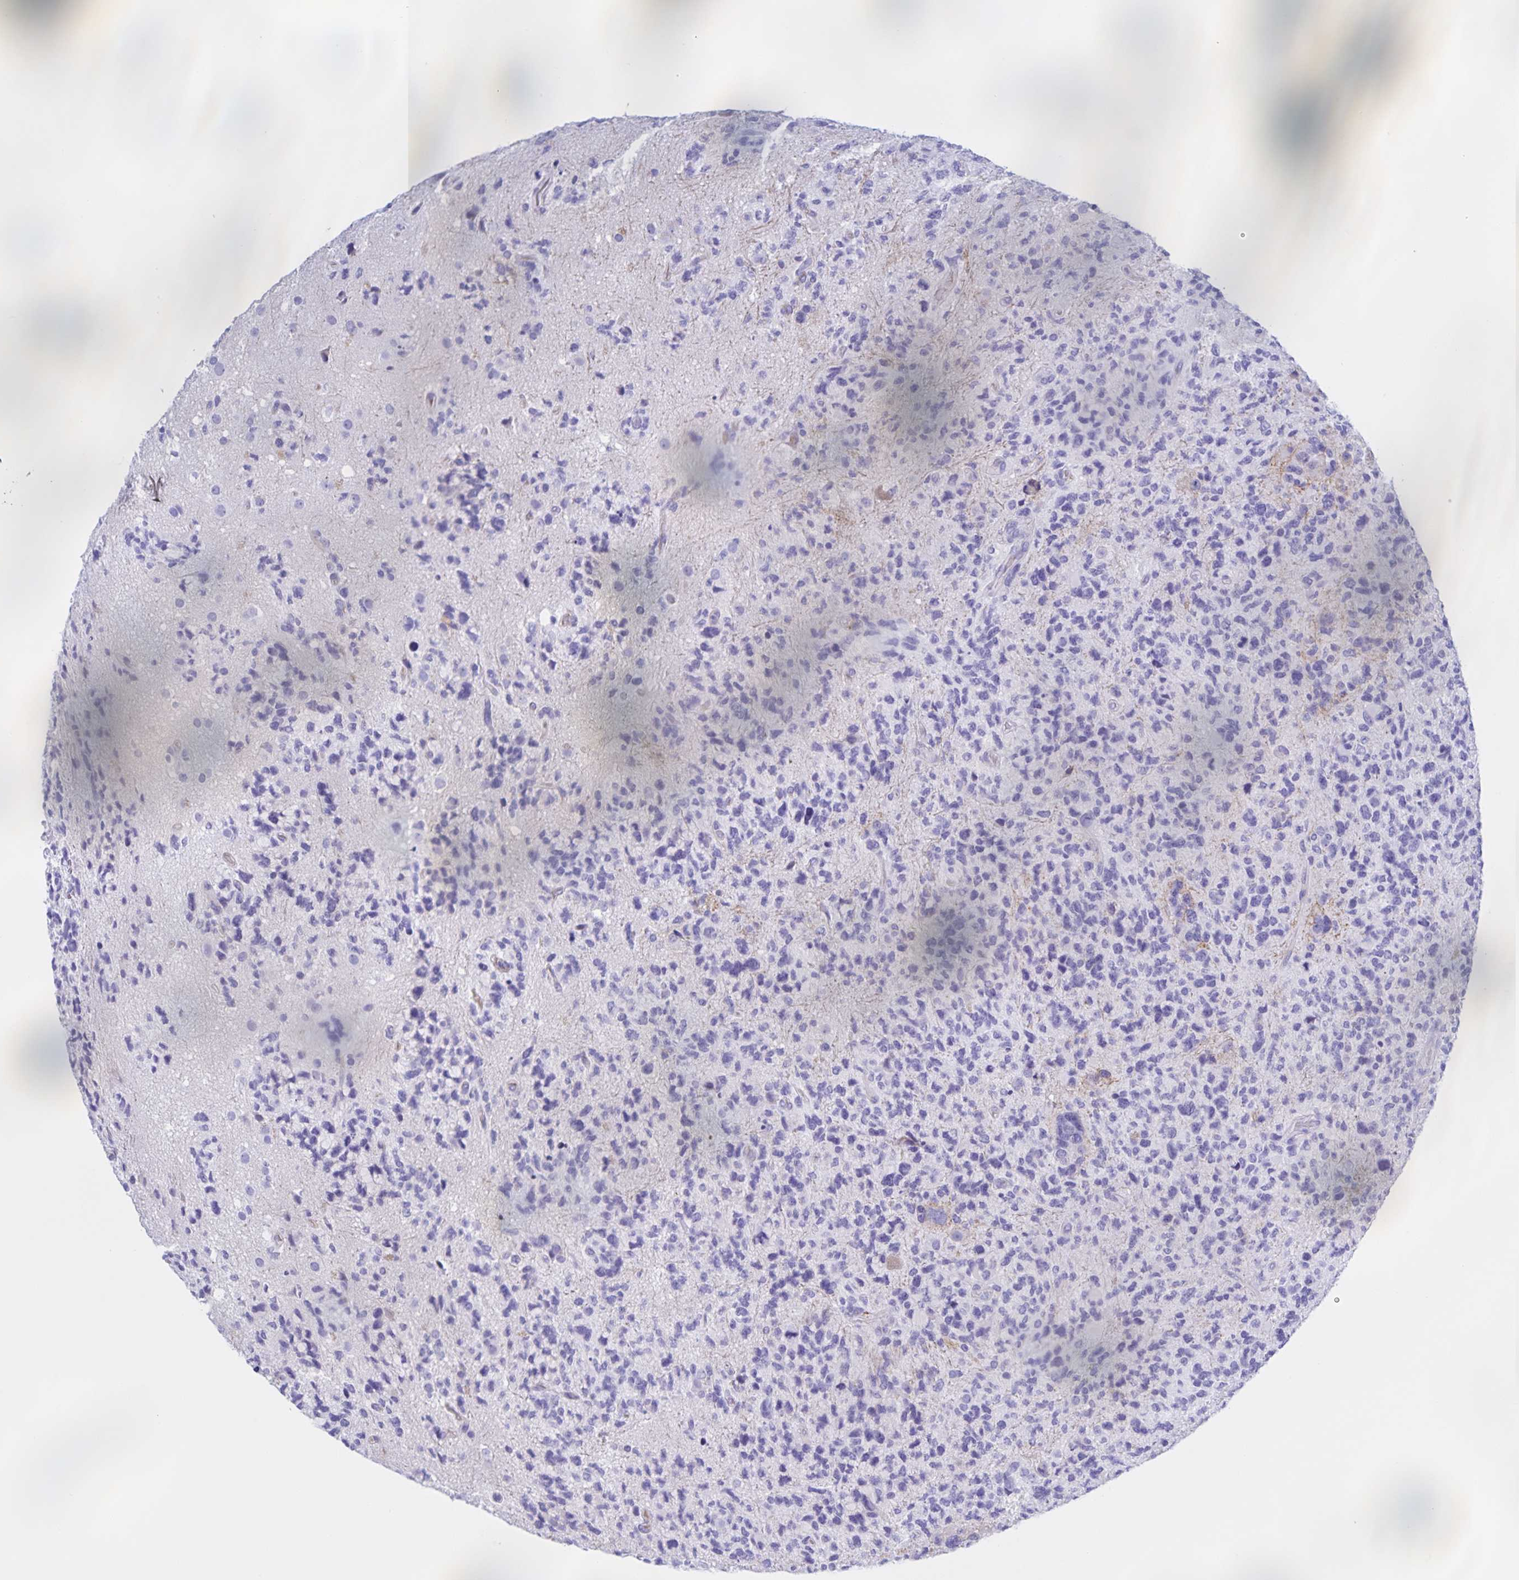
{"staining": {"intensity": "negative", "quantity": "none", "location": "none"}, "tissue": "glioma", "cell_type": "Tumor cells", "image_type": "cancer", "snomed": [{"axis": "morphology", "description": "Glioma, malignant, High grade"}, {"axis": "topography", "description": "Brain"}], "caption": "A high-resolution micrograph shows immunohistochemistry (IHC) staining of malignant glioma (high-grade), which exhibits no significant staining in tumor cells. (Stains: DAB immunohistochemistry (IHC) with hematoxylin counter stain, Microscopy: brightfield microscopy at high magnification).", "gene": "CATSPER4", "patient": {"sex": "female", "age": 71}}